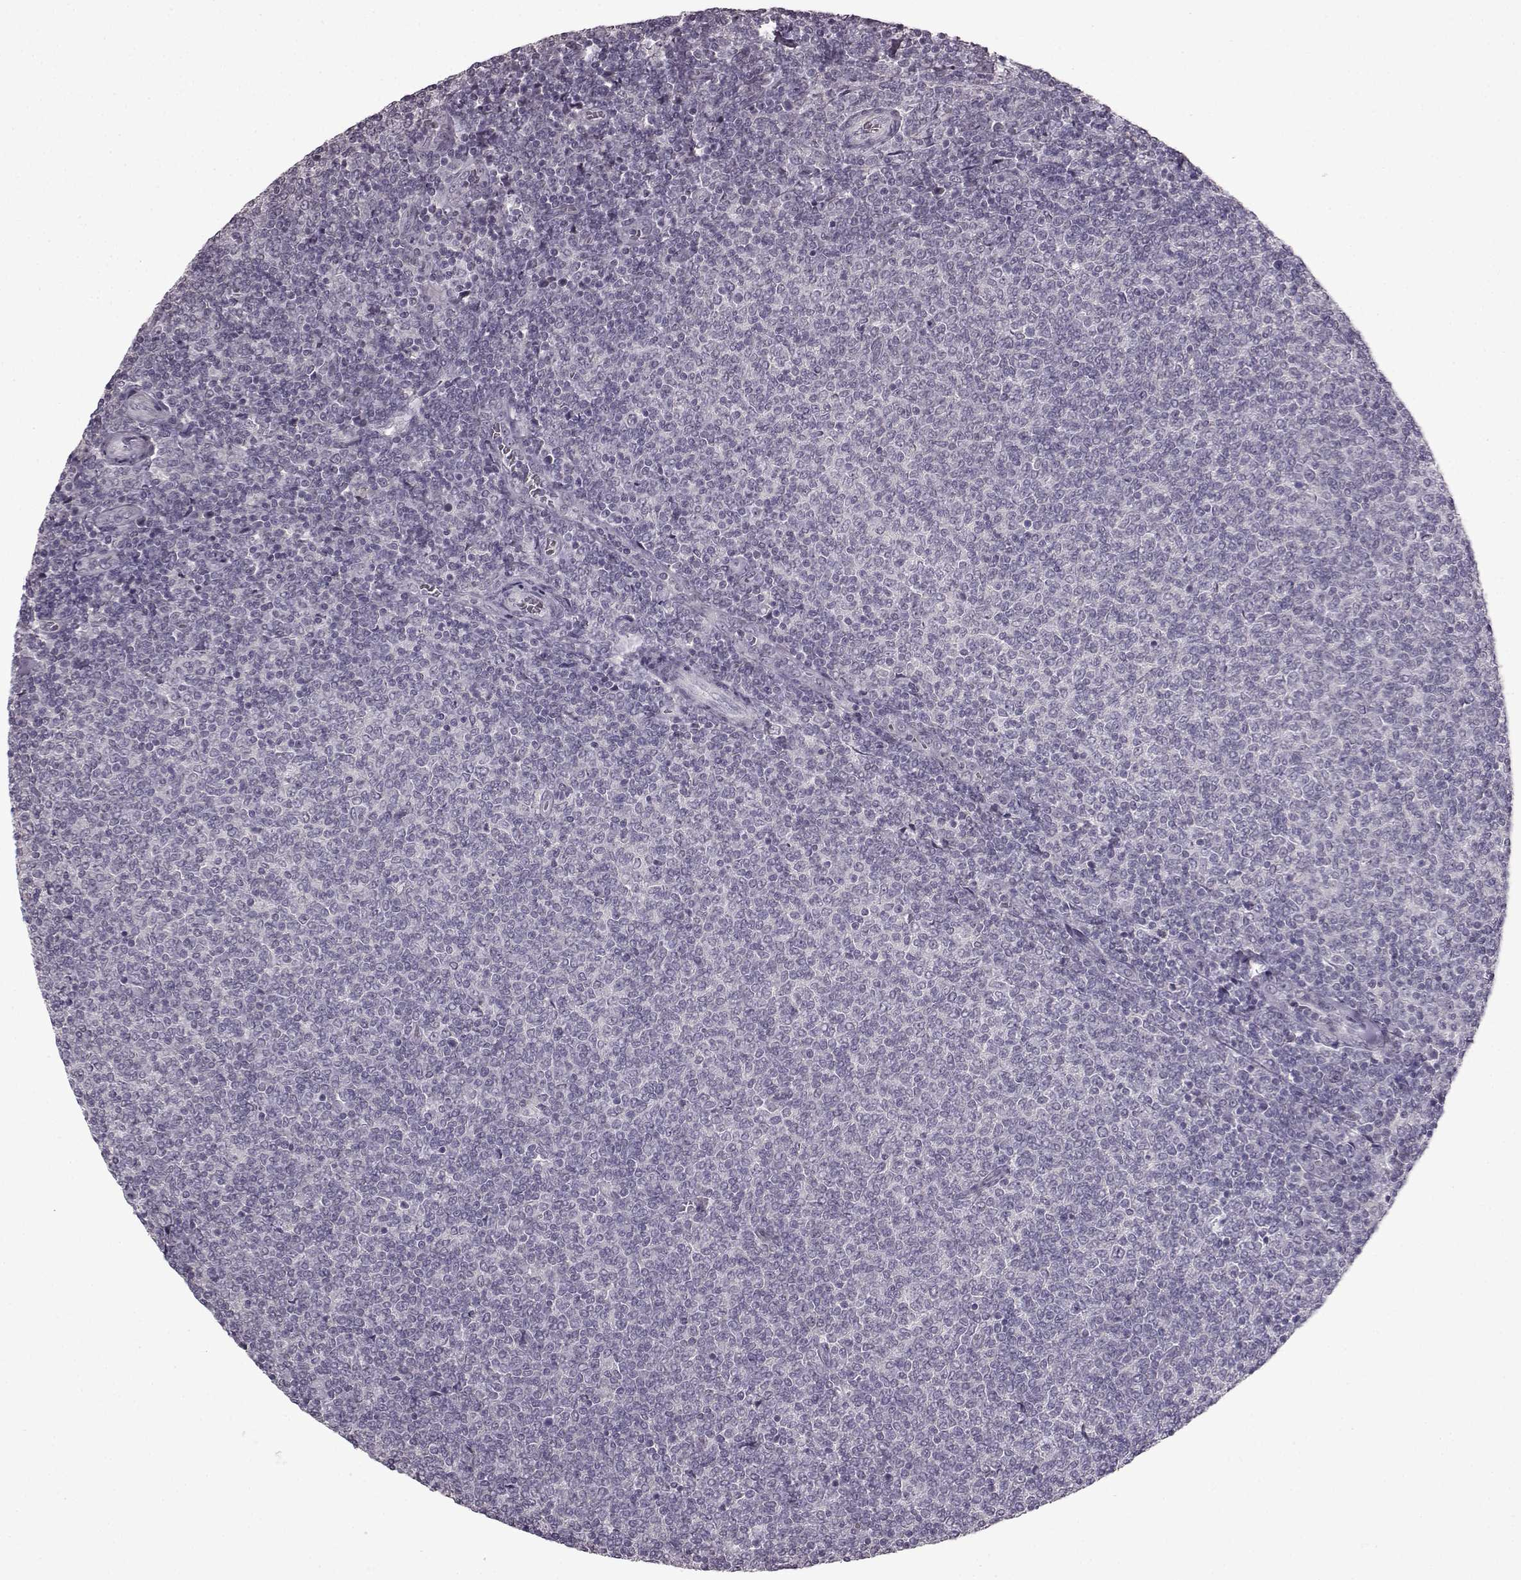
{"staining": {"intensity": "negative", "quantity": "none", "location": "none"}, "tissue": "lymphoma", "cell_type": "Tumor cells", "image_type": "cancer", "snomed": [{"axis": "morphology", "description": "Malignant lymphoma, non-Hodgkin's type, Low grade"}, {"axis": "topography", "description": "Lymph node"}], "caption": "Immunohistochemistry image of human lymphoma stained for a protein (brown), which displays no expression in tumor cells. (DAB (3,3'-diaminobenzidine) immunohistochemistry (IHC) with hematoxylin counter stain).", "gene": "LHB", "patient": {"sex": "male", "age": 52}}